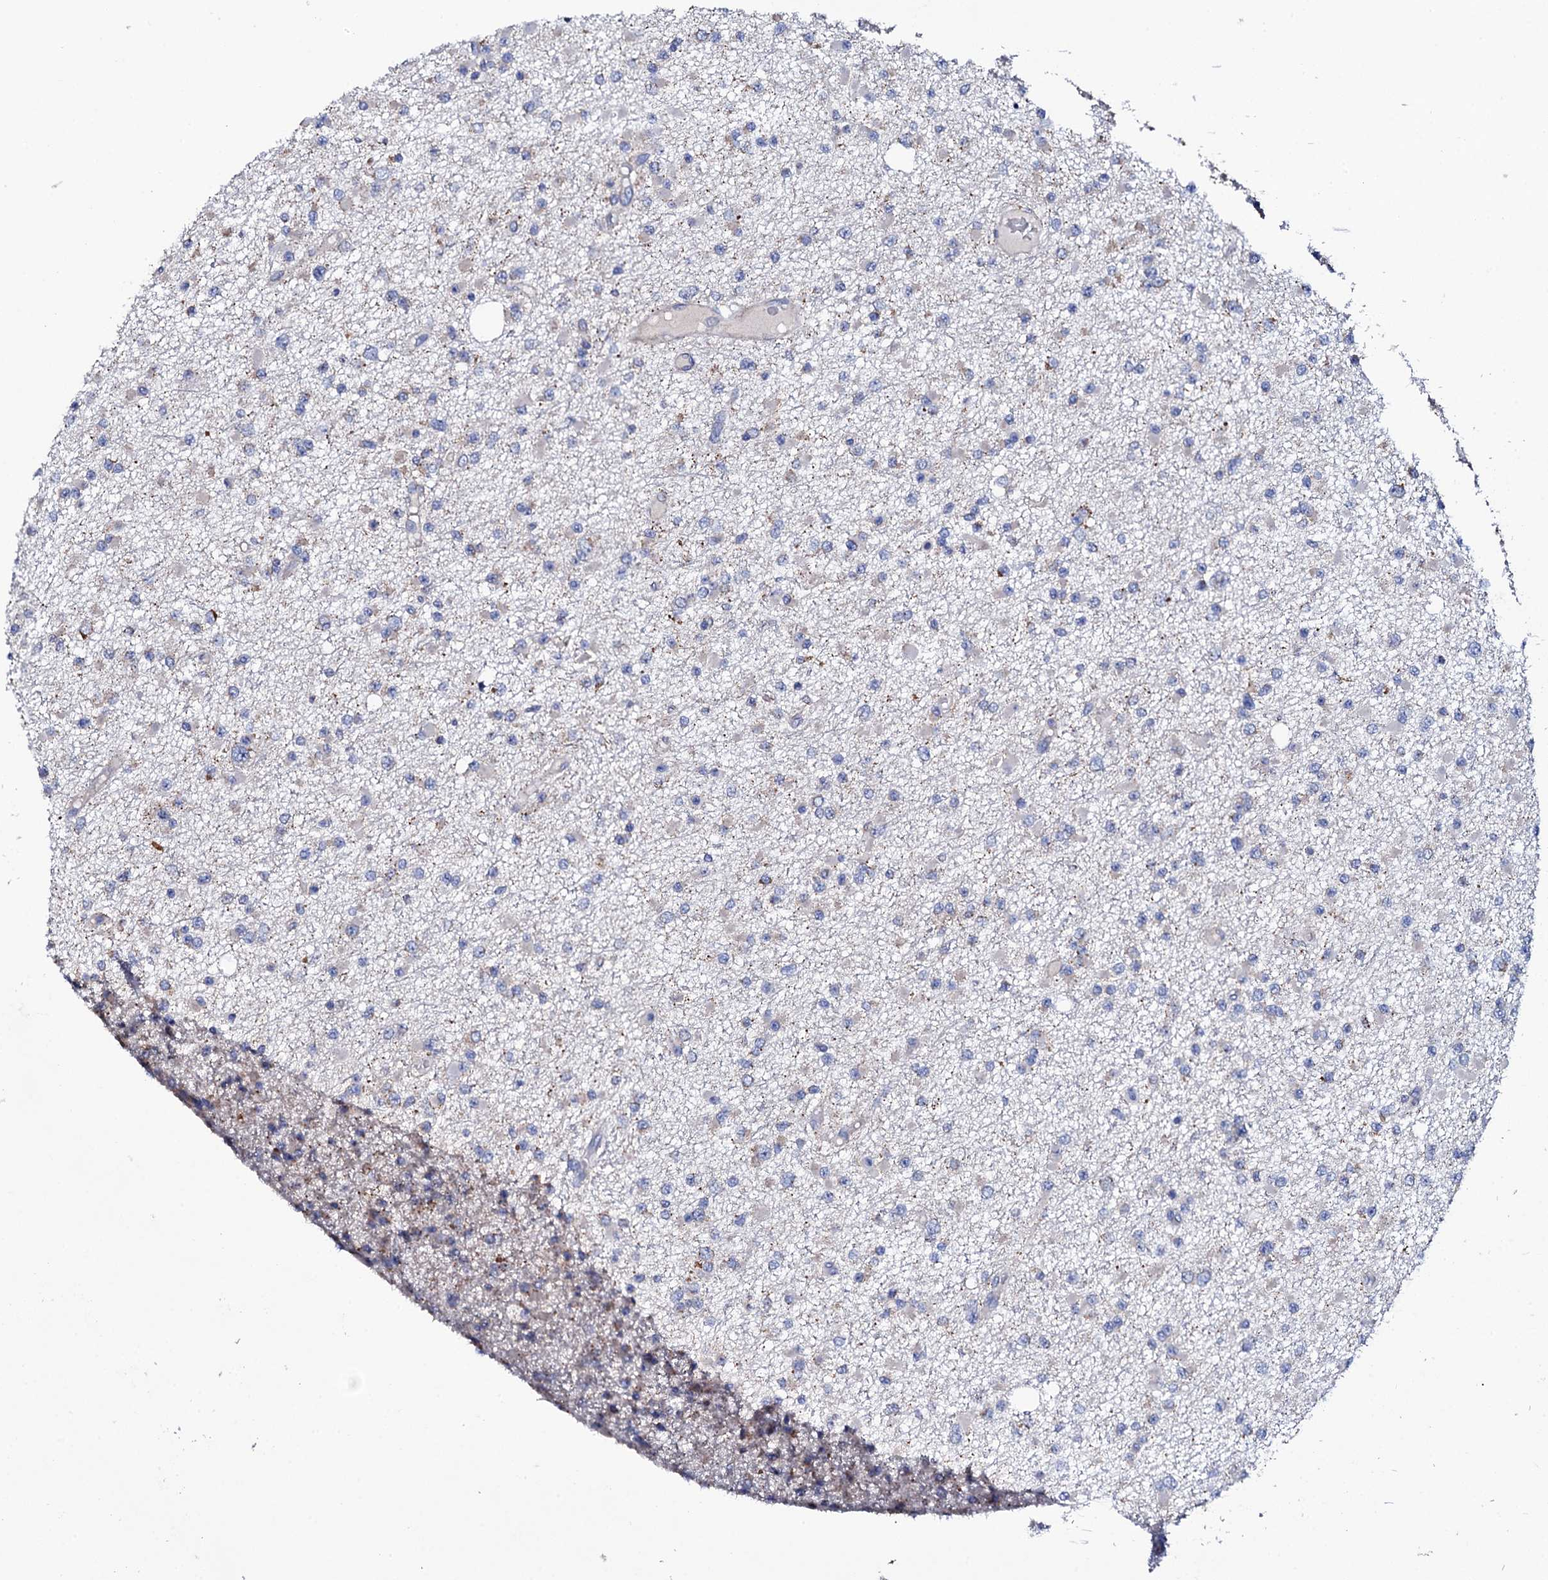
{"staining": {"intensity": "negative", "quantity": "none", "location": "none"}, "tissue": "glioma", "cell_type": "Tumor cells", "image_type": "cancer", "snomed": [{"axis": "morphology", "description": "Glioma, malignant, Low grade"}, {"axis": "topography", "description": "Brain"}], "caption": "An immunohistochemistry (IHC) image of glioma is shown. There is no staining in tumor cells of glioma.", "gene": "TCAF2", "patient": {"sex": "female", "age": 22}}